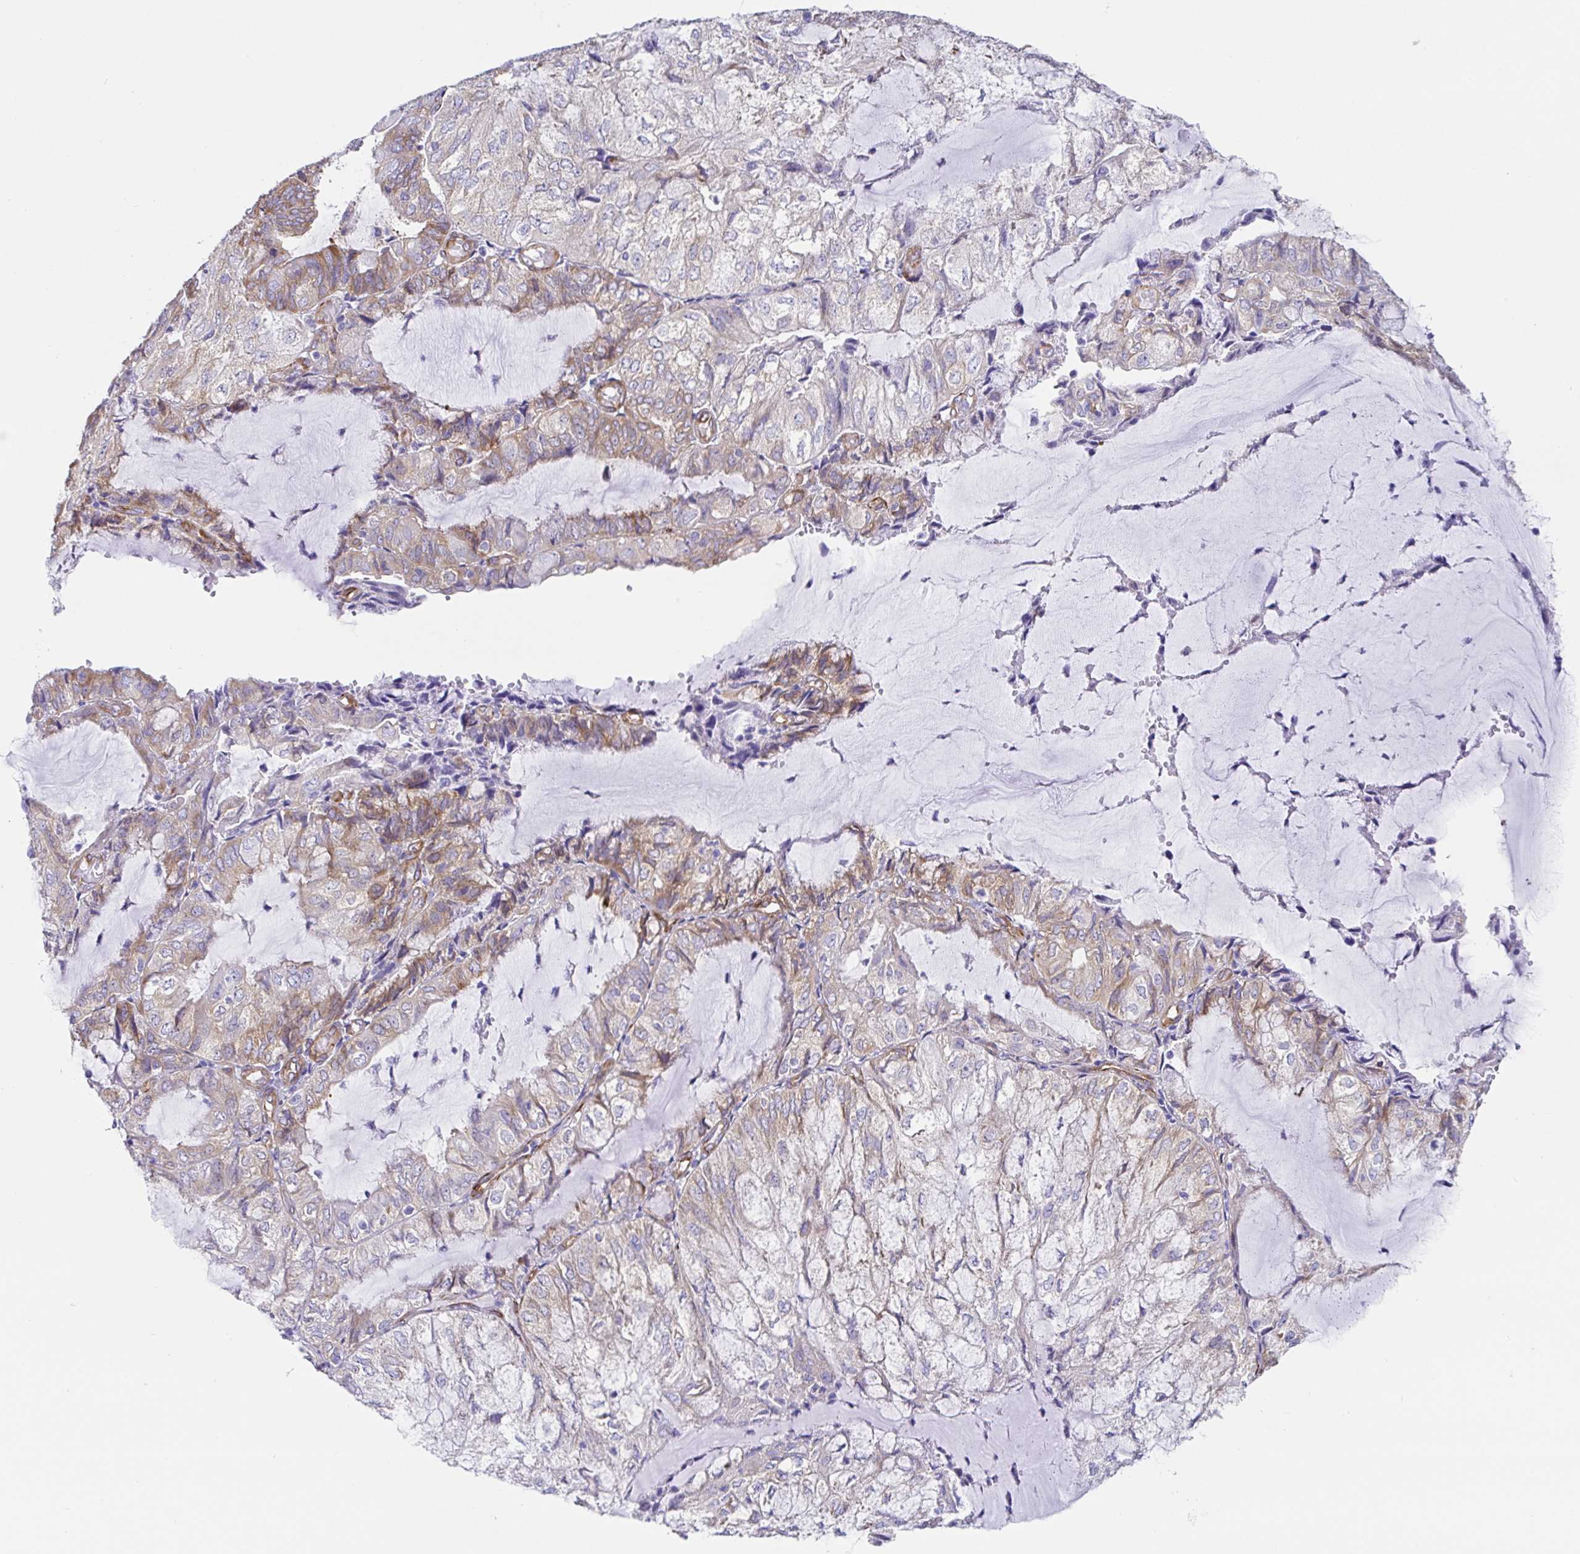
{"staining": {"intensity": "moderate", "quantity": "<25%", "location": "cytoplasmic/membranous"}, "tissue": "endometrial cancer", "cell_type": "Tumor cells", "image_type": "cancer", "snomed": [{"axis": "morphology", "description": "Adenocarcinoma, NOS"}, {"axis": "topography", "description": "Endometrium"}], "caption": "Human endometrial adenocarcinoma stained with a brown dye exhibits moderate cytoplasmic/membranous positive expression in about <25% of tumor cells.", "gene": "DOCK1", "patient": {"sex": "female", "age": 81}}